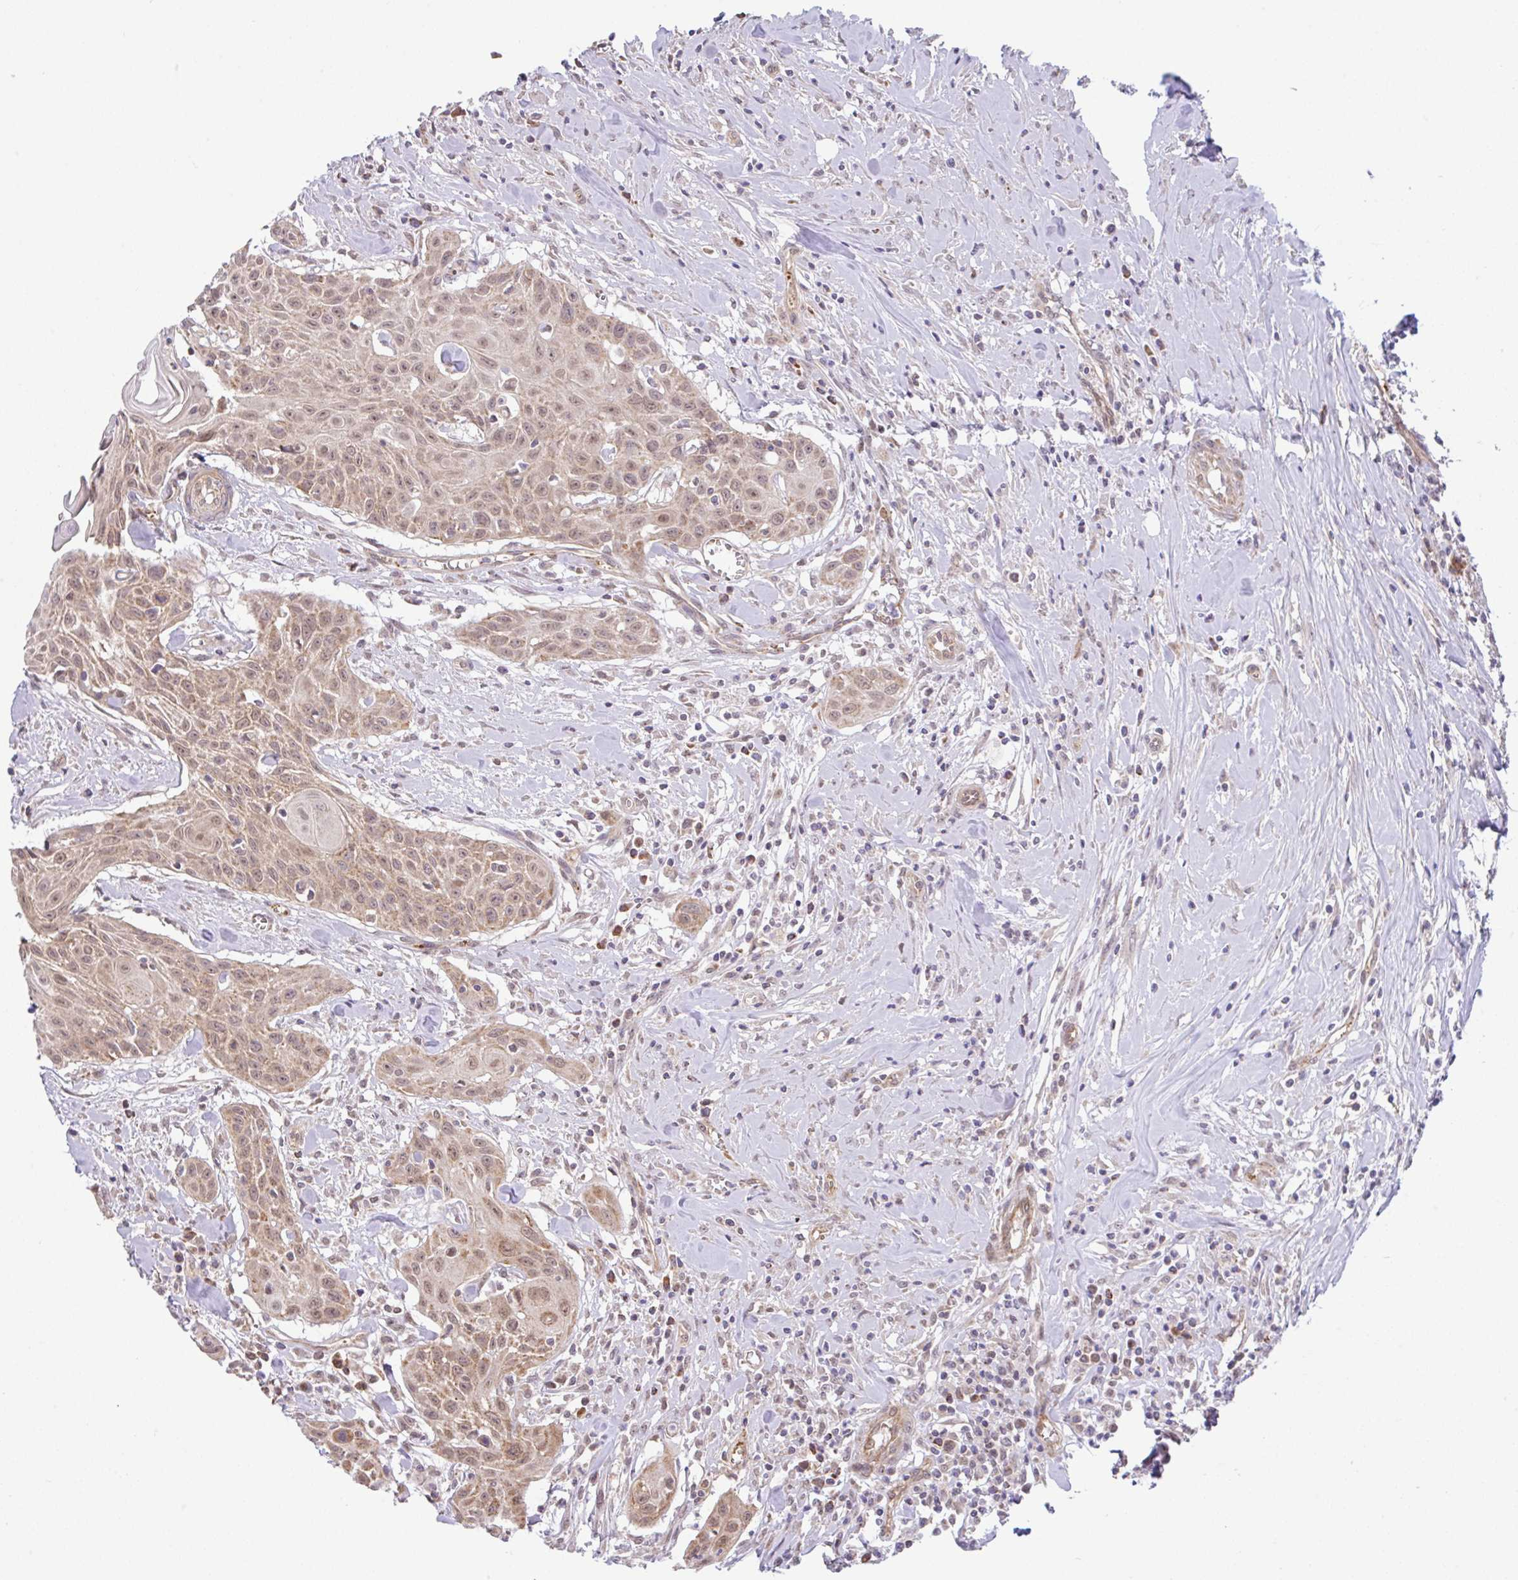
{"staining": {"intensity": "moderate", "quantity": ">75%", "location": "cytoplasmic/membranous,nuclear"}, "tissue": "head and neck cancer", "cell_type": "Tumor cells", "image_type": "cancer", "snomed": [{"axis": "morphology", "description": "Squamous cell carcinoma, NOS"}, {"axis": "topography", "description": "Lymph node"}, {"axis": "topography", "description": "Salivary gland"}, {"axis": "topography", "description": "Head-Neck"}], "caption": "Immunohistochemistry histopathology image of neoplastic tissue: head and neck squamous cell carcinoma stained using IHC reveals medium levels of moderate protein expression localized specifically in the cytoplasmic/membranous and nuclear of tumor cells, appearing as a cytoplasmic/membranous and nuclear brown color.", "gene": "DLEU7", "patient": {"sex": "female", "age": 74}}